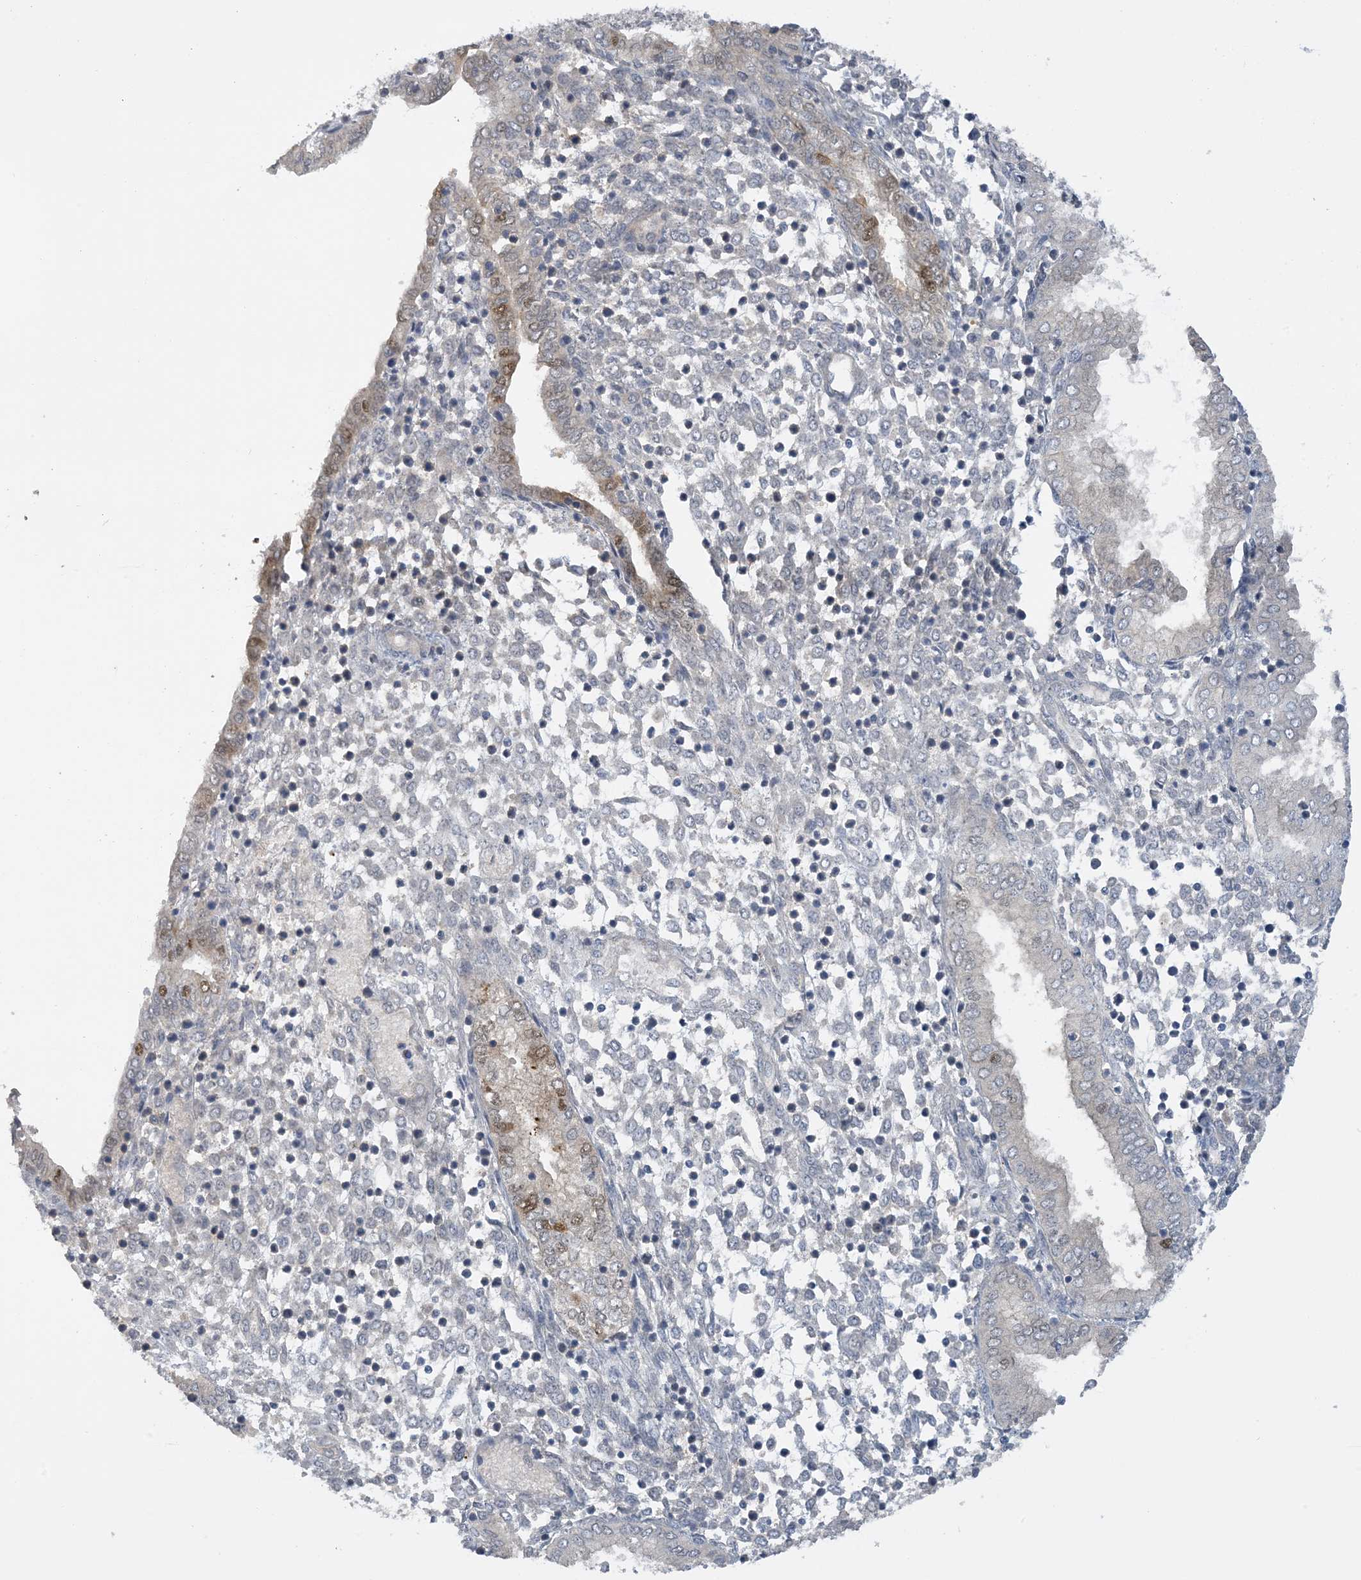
{"staining": {"intensity": "negative", "quantity": "none", "location": "none"}, "tissue": "endometrium", "cell_type": "Cells in endometrial stroma", "image_type": "normal", "snomed": [{"axis": "morphology", "description": "Normal tissue, NOS"}, {"axis": "topography", "description": "Endometrium"}], "caption": "Endometrium was stained to show a protein in brown. There is no significant expression in cells in endometrial stroma.", "gene": "UBE2E1", "patient": {"sex": "female", "age": 53}}